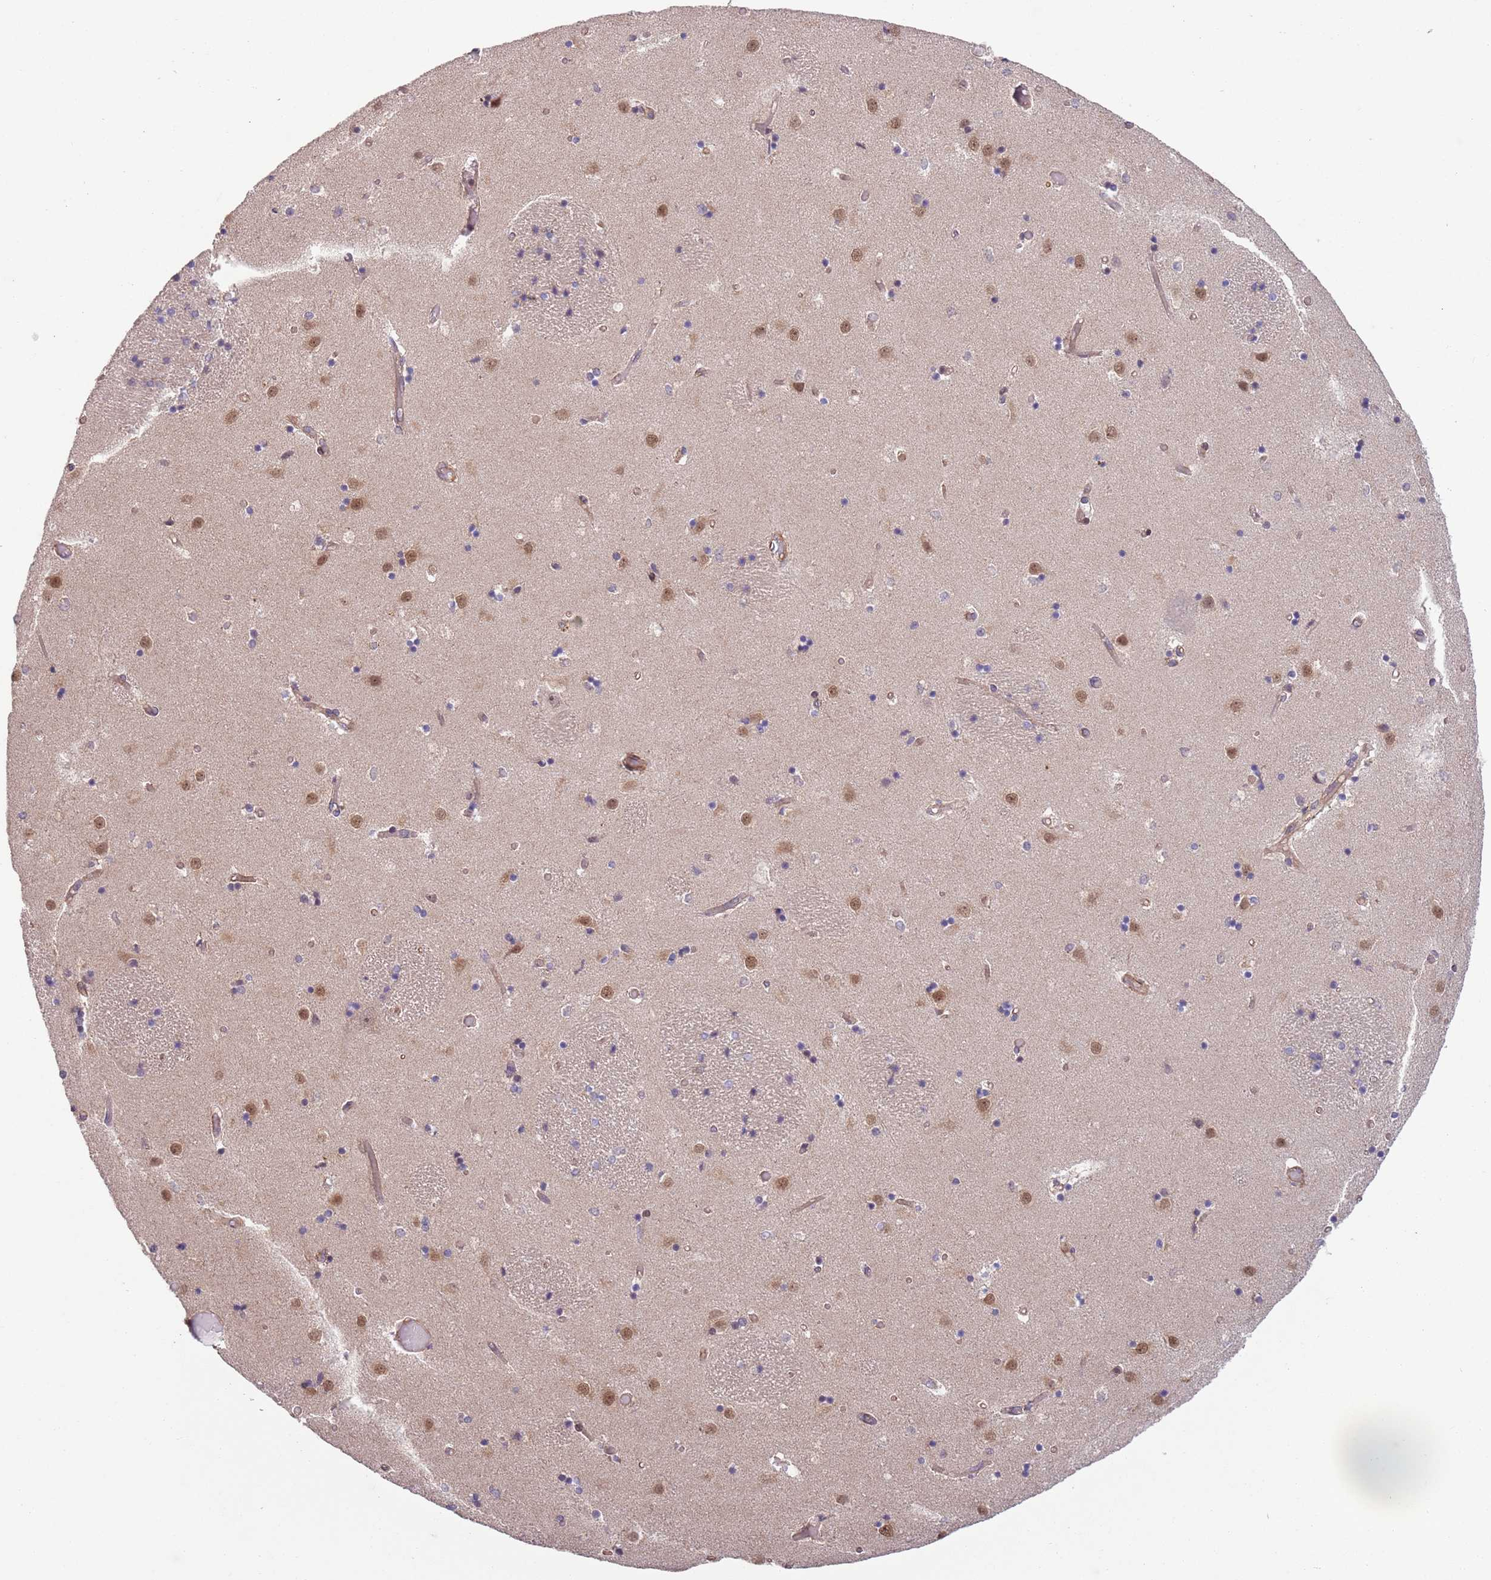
{"staining": {"intensity": "negative", "quantity": "none", "location": "none"}, "tissue": "caudate", "cell_type": "Glial cells", "image_type": "normal", "snomed": [{"axis": "morphology", "description": "Normal tissue, NOS"}, {"axis": "topography", "description": "Lateral ventricle wall"}], "caption": "DAB (3,3'-diaminobenzidine) immunohistochemical staining of benign human caudate exhibits no significant positivity in glial cells.", "gene": "CHD9", "patient": {"sex": "female", "age": 52}}